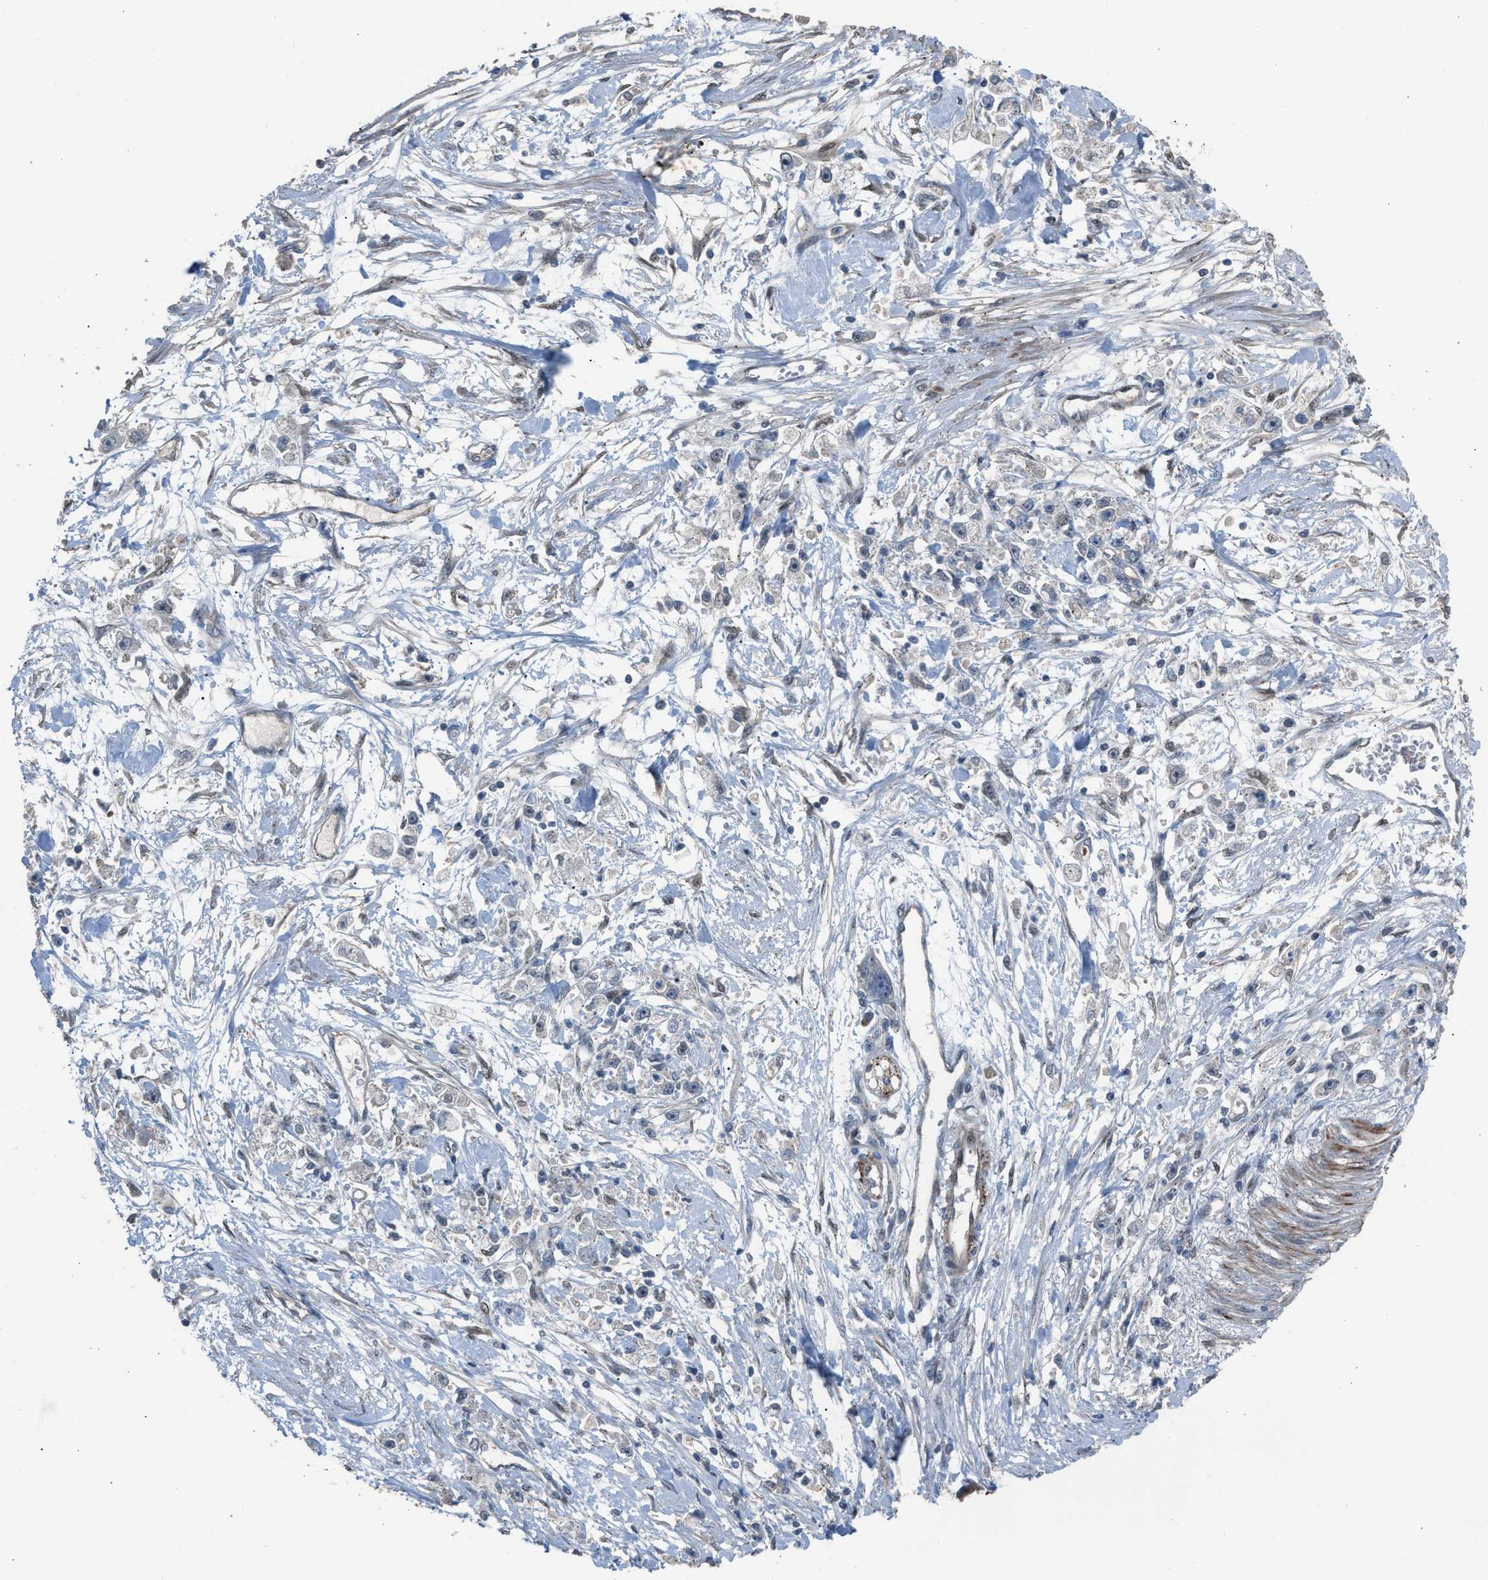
{"staining": {"intensity": "negative", "quantity": "none", "location": "none"}, "tissue": "stomach cancer", "cell_type": "Tumor cells", "image_type": "cancer", "snomed": [{"axis": "morphology", "description": "Adenocarcinoma, NOS"}, {"axis": "topography", "description": "Stomach"}], "caption": "Protein analysis of adenocarcinoma (stomach) reveals no significant staining in tumor cells.", "gene": "CRTC1", "patient": {"sex": "female", "age": 59}}